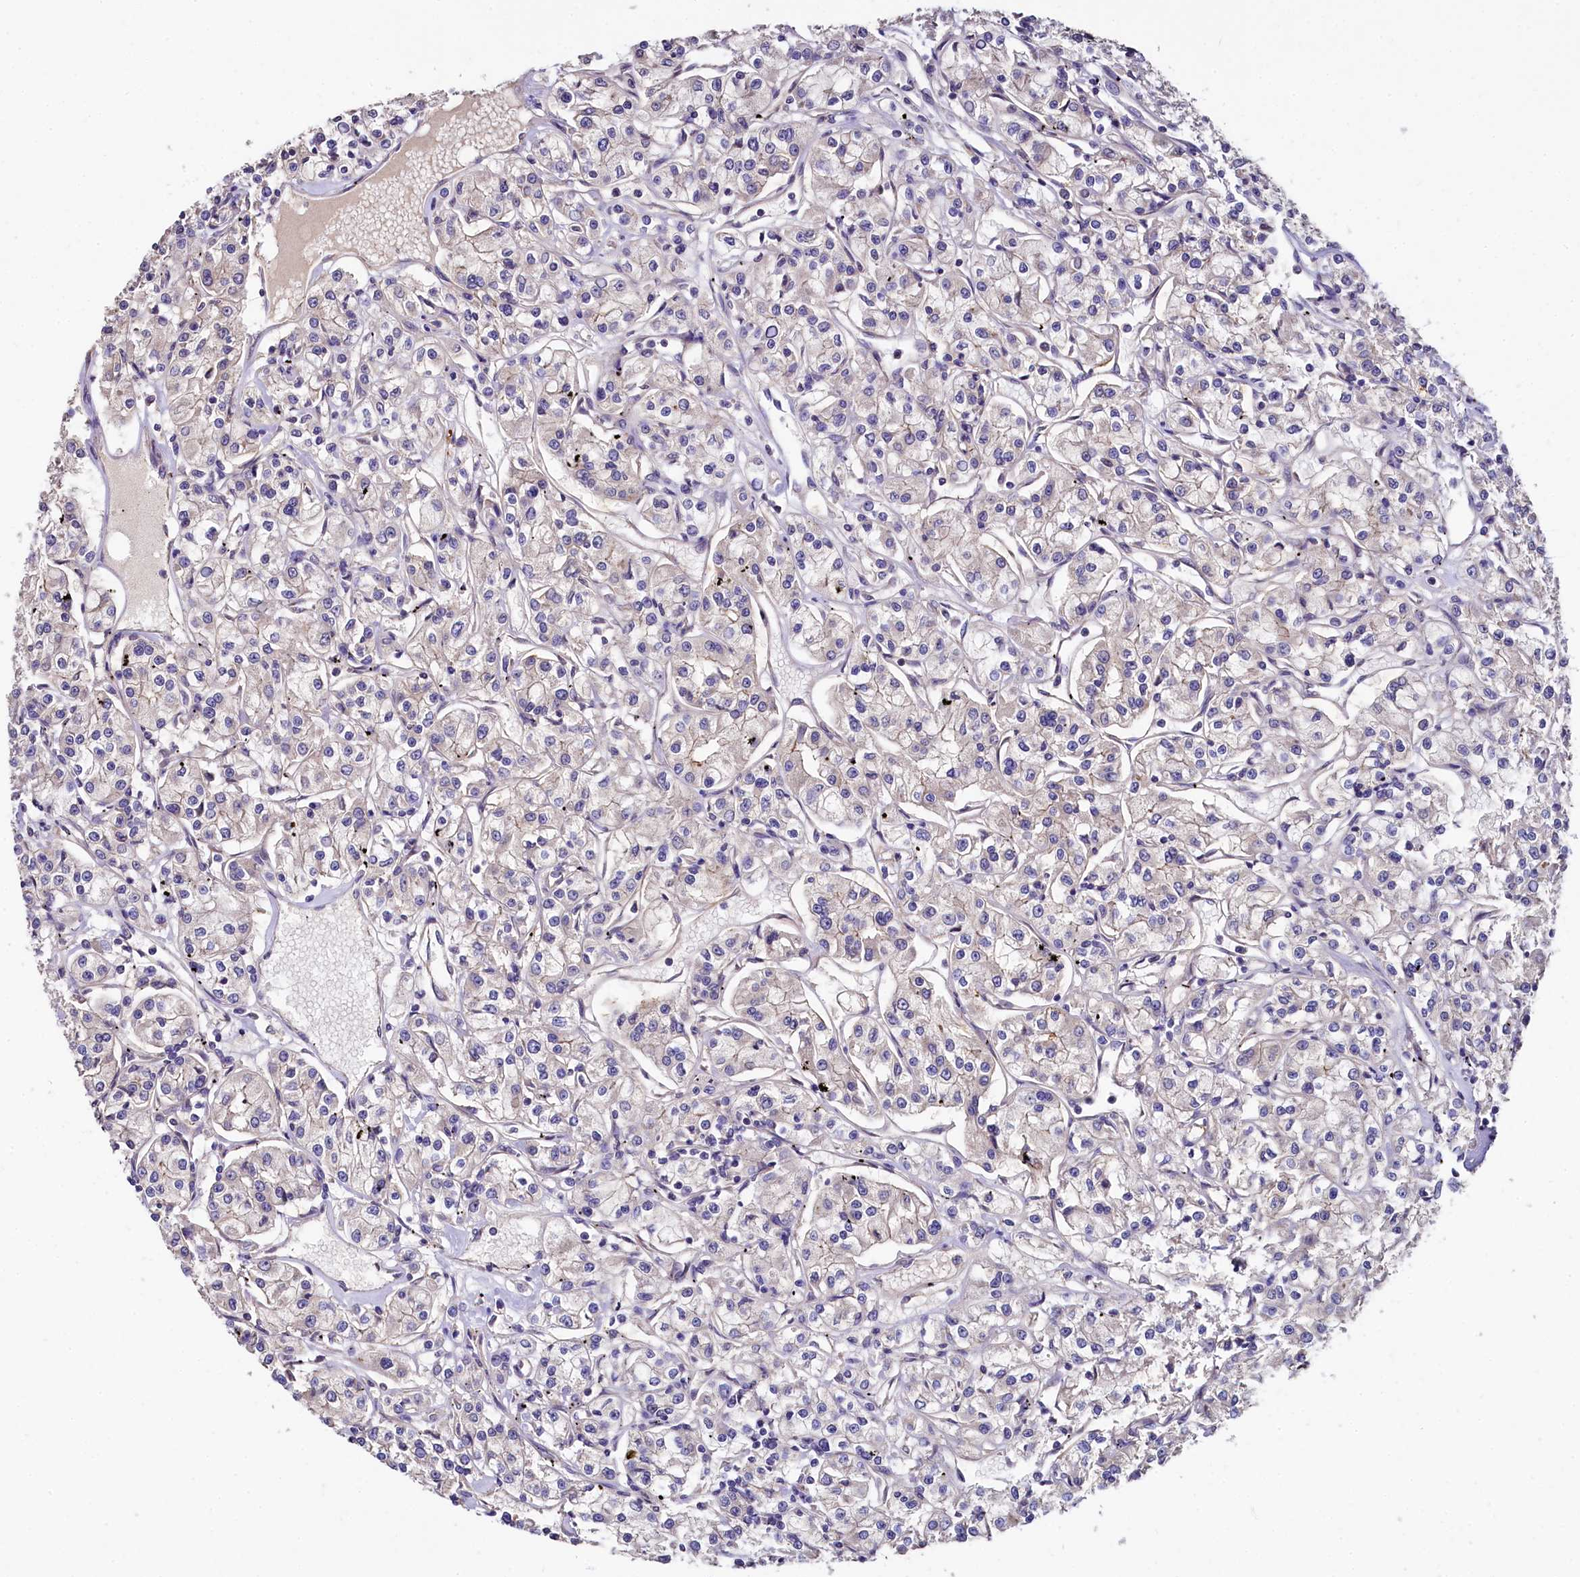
{"staining": {"intensity": "negative", "quantity": "none", "location": "none"}, "tissue": "renal cancer", "cell_type": "Tumor cells", "image_type": "cancer", "snomed": [{"axis": "morphology", "description": "Adenocarcinoma, NOS"}, {"axis": "topography", "description": "Kidney"}], "caption": "Immunohistochemistry (IHC) photomicrograph of human renal cancer (adenocarcinoma) stained for a protein (brown), which reveals no positivity in tumor cells.", "gene": "SPRYD3", "patient": {"sex": "female", "age": 59}}